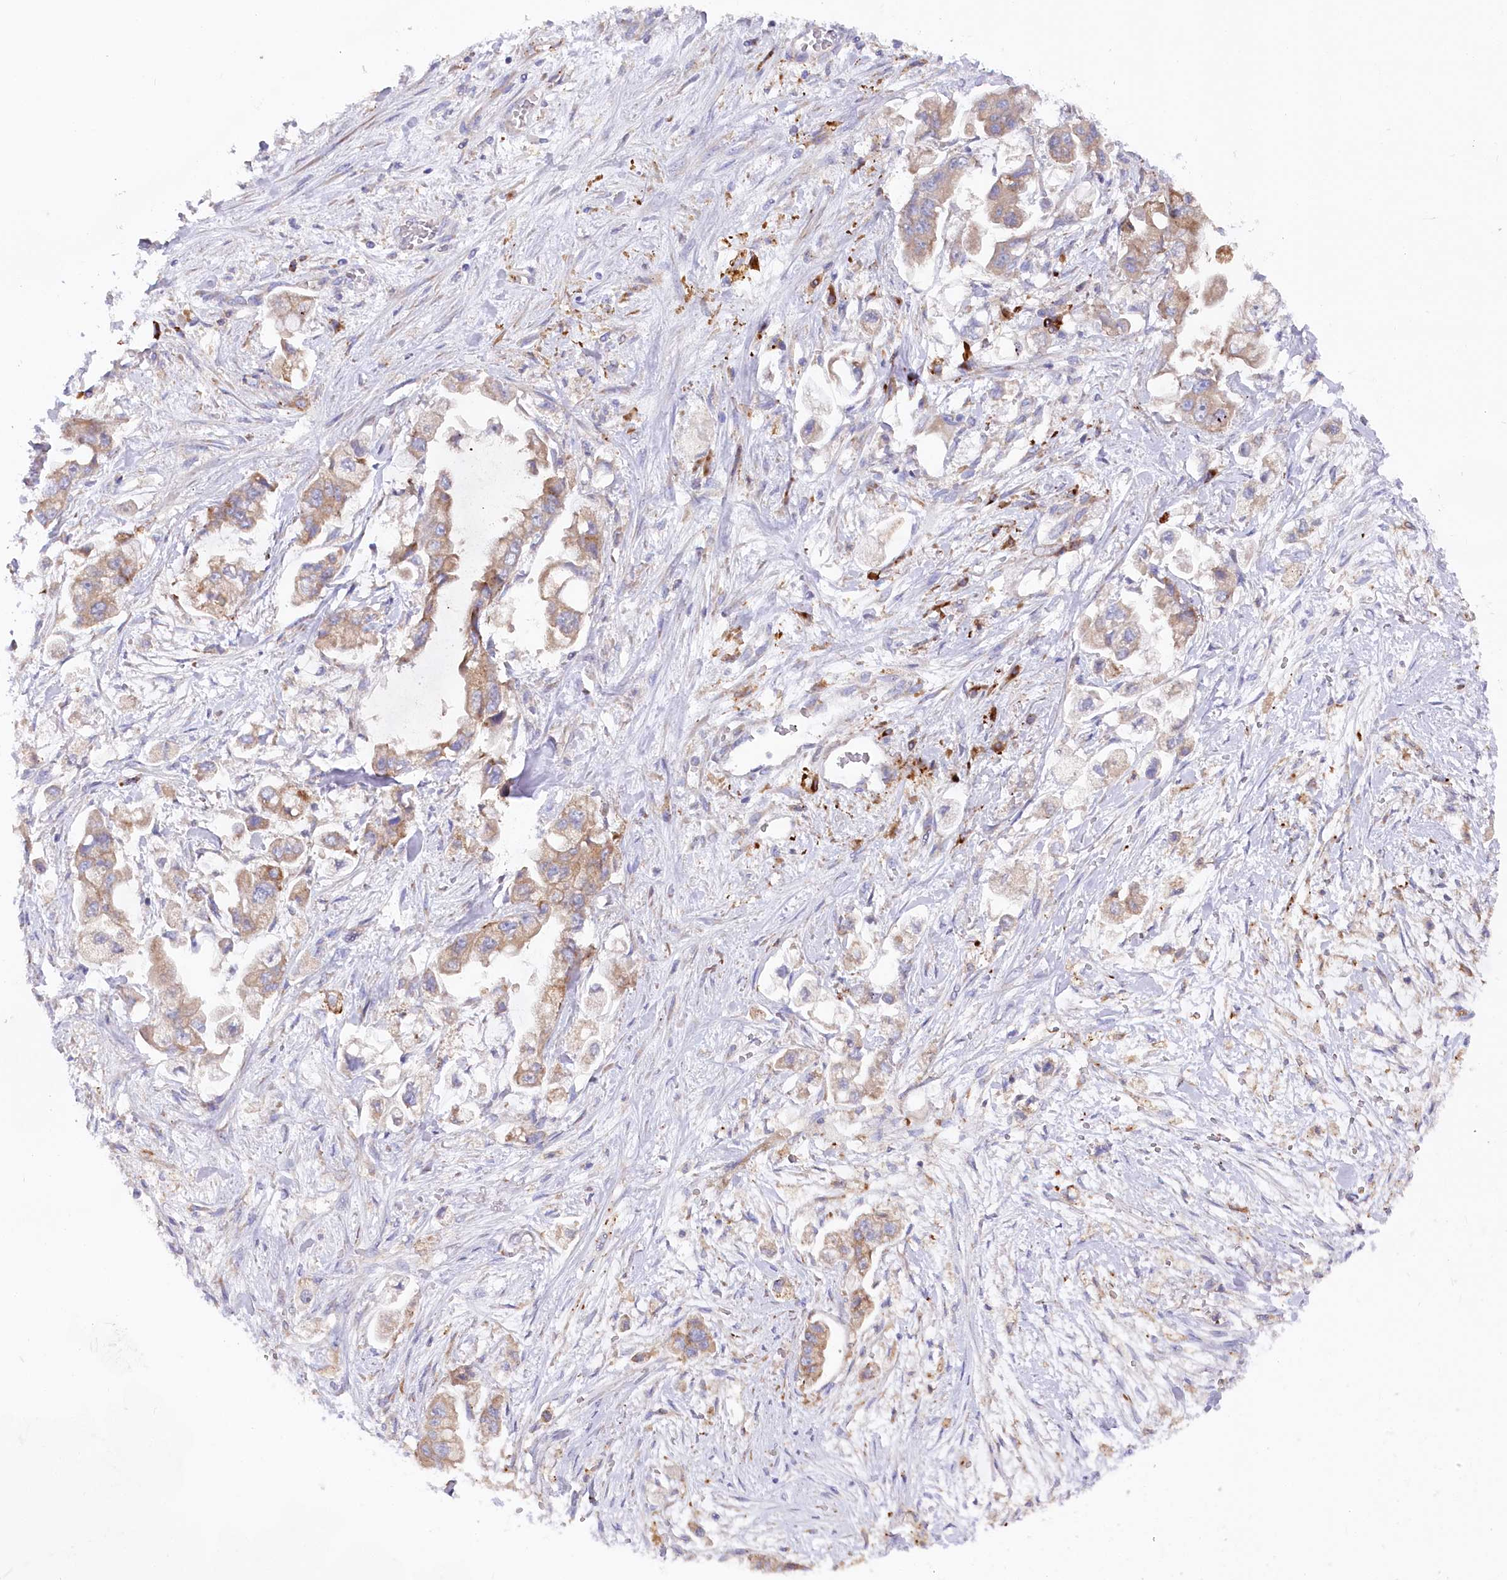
{"staining": {"intensity": "moderate", "quantity": ">75%", "location": "cytoplasmic/membranous"}, "tissue": "stomach cancer", "cell_type": "Tumor cells", "image_type": "cancer", "snomed": [{"axis": "morphology", "description": "Adenocarcinoma, NOS"}, {"axis": "topography", "description": "Stomach"}], "caption": "Protein analysis of stomach cancer tissue shows moderate cytoplasmic/membranous positivity in approximately >75% of tumor cells.", "gene": "POGLUT1", "patient": {"sex": "male", "age": 62}}